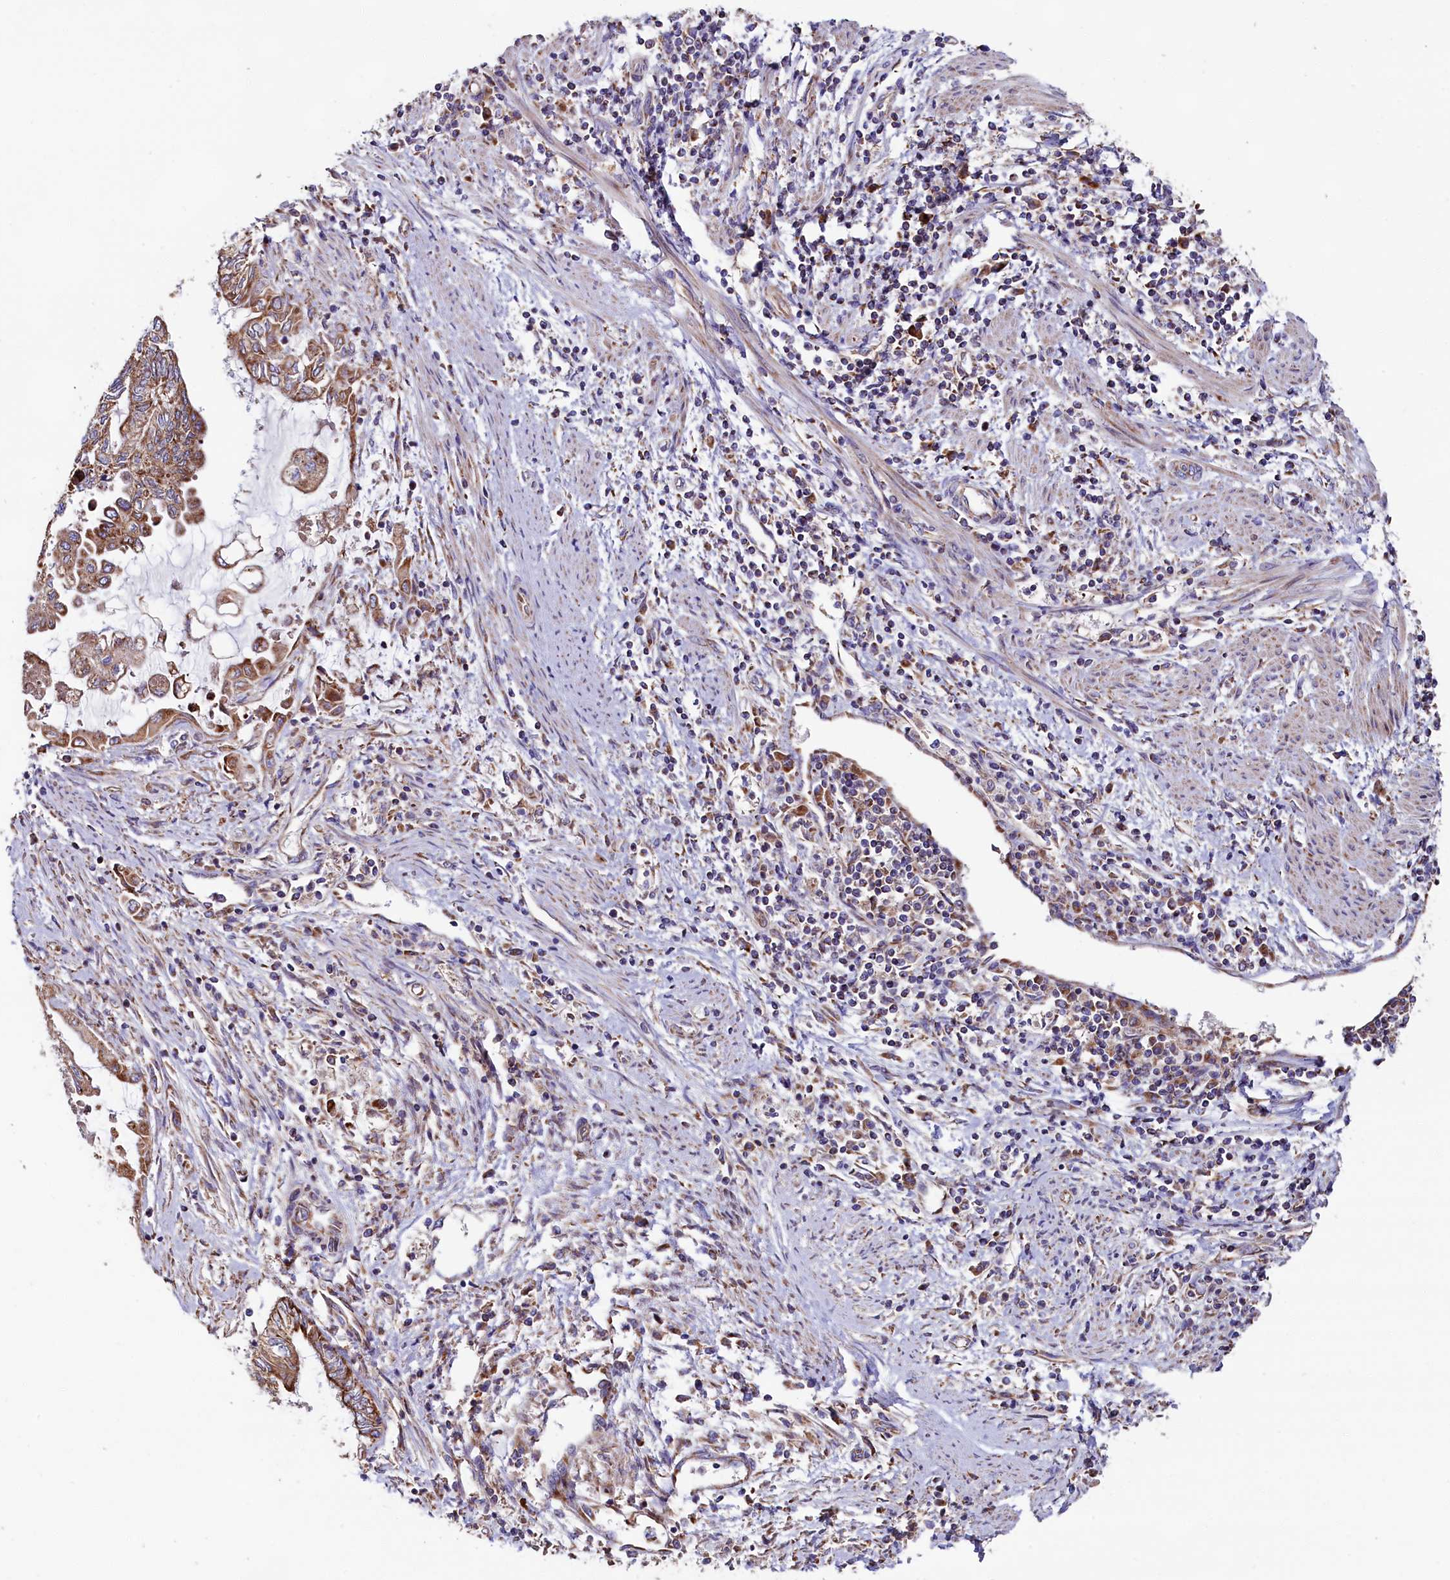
{"staining": {"intensity": "moderate", "quantity": ">75%", "location": "cytoplasmic/membranous"}, "tissue": "endometrial cancer", "cell_type": "Tumor cells", "image_type": "cancer", "snomed": [{"axis": "morphology", "description": "Adenocarcinoma, NOS"}, {"axis": "topography", "description": "Uterus"}, {"axis": "topography", "description": "Endometrium"}], "caption": "The immunohistochemical stain highlights moderate cytoplasmic/membranous positivity in tumor cells of adenocarcinoma (endometrial) tissue.", "gene": "ZSWIM1", "patient": {"sex": "female", "age": 70}}